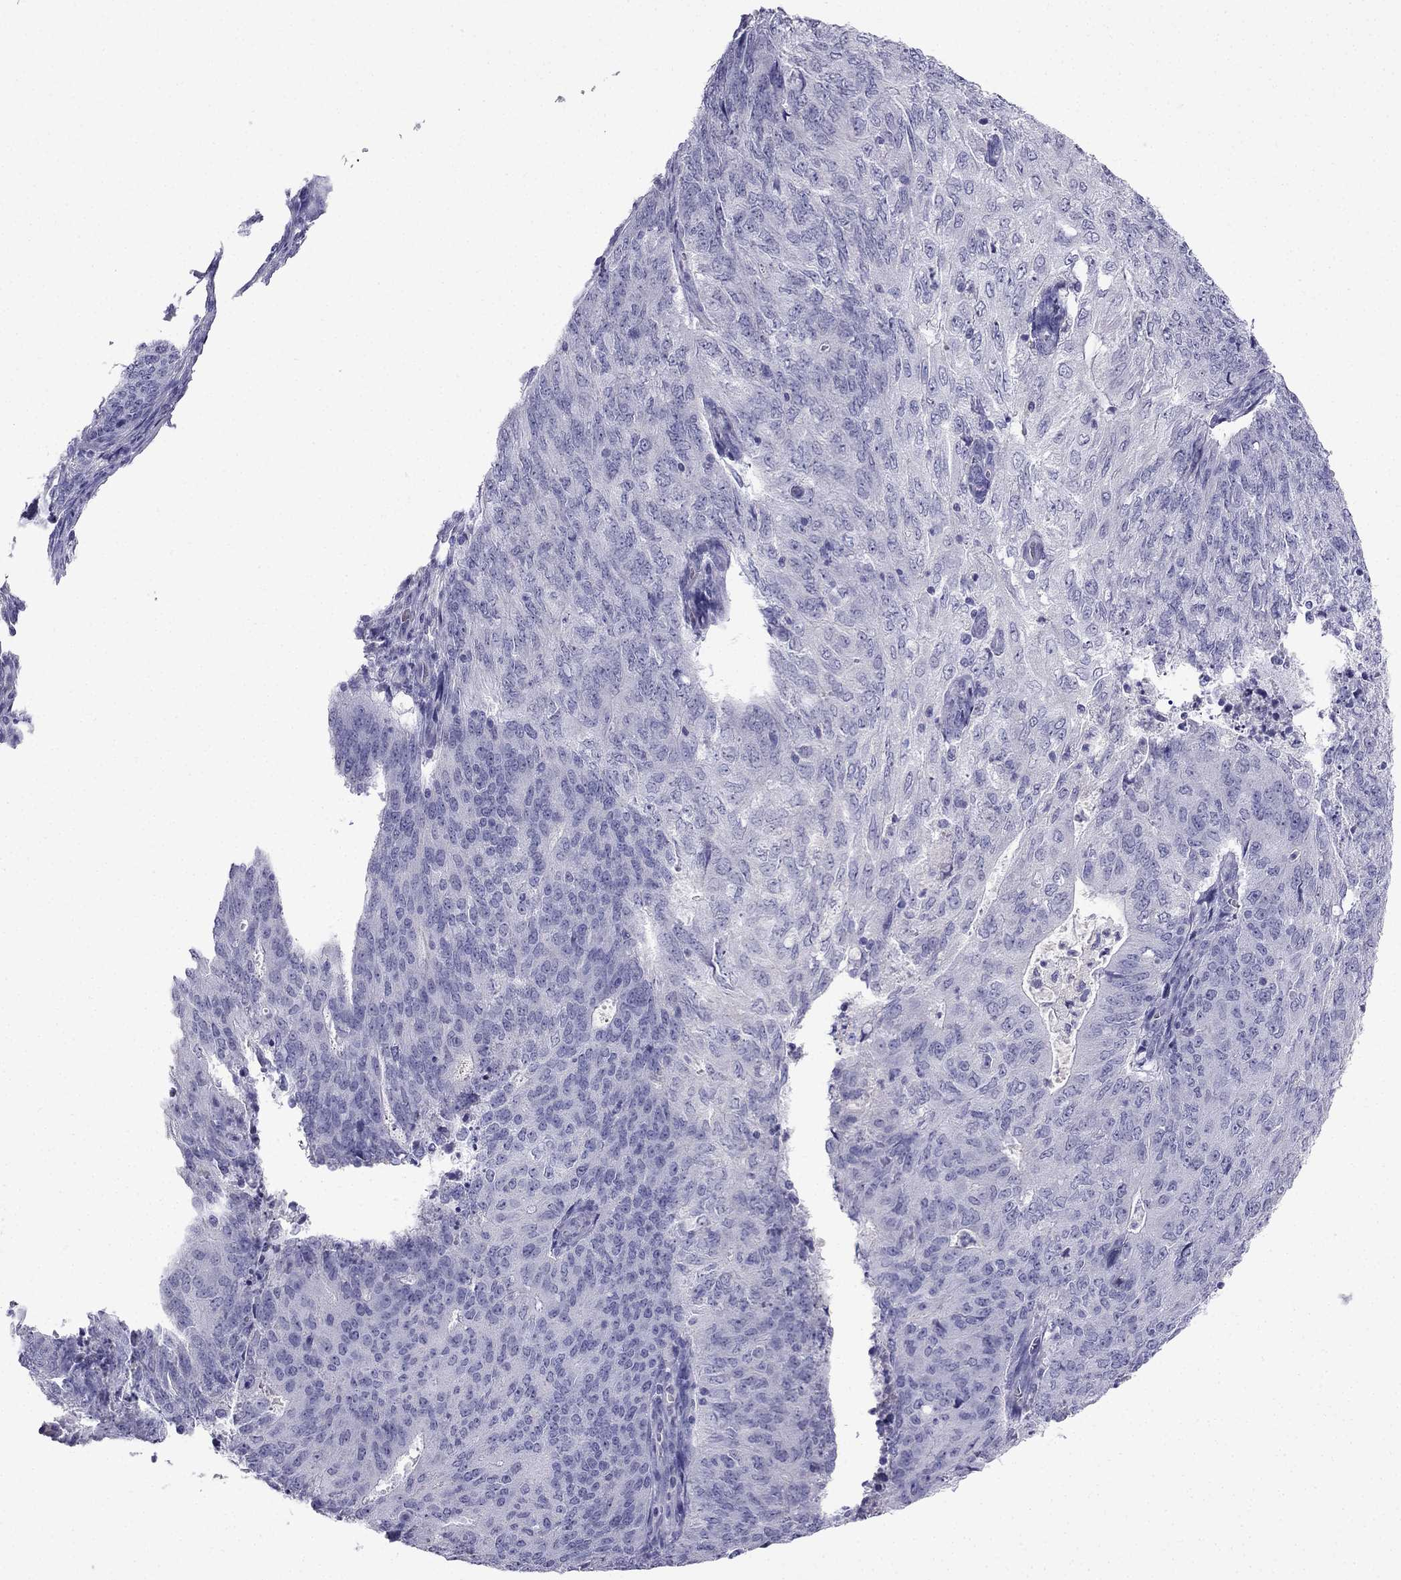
{"staining": {"intensity": "negative", "quantity": "none", "location": "none"}, "tissue": "endometrial cancer", "cell_type": "Tumor cells", "image_type": "cancer", "snomed": [{"axis": "morphology", "description": "Adenocarcinoma, NOS"}, {"axis": "topography", "description": "Endometrium"}], "caption": "Micrograph shows no significant protein expression in tumor cells of endometrial cancer (adenocarcinoma).", "gene": "NPTX1", "patient": {"sex": "female", "age": 82}}